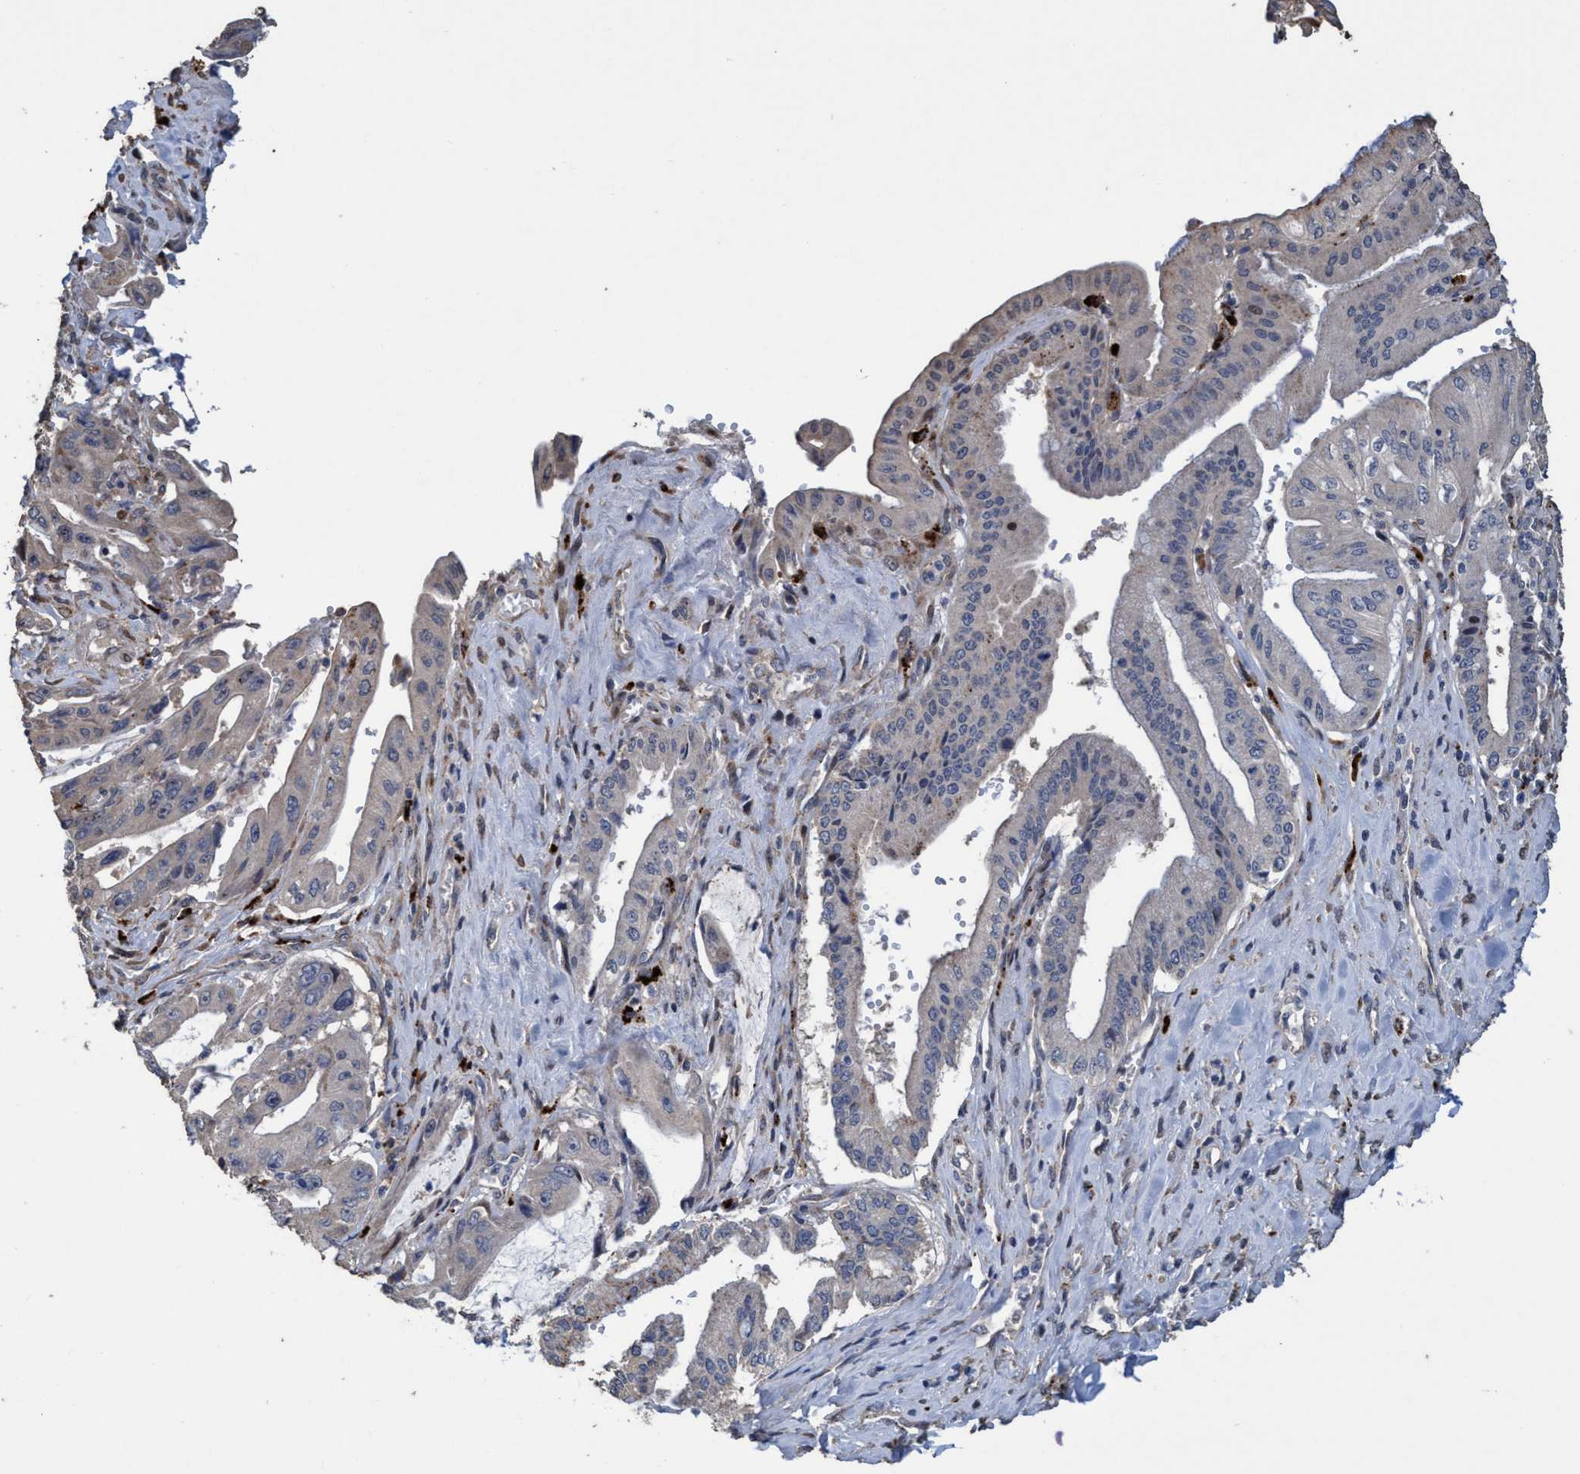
{"staining": {"intensity": "negative", "quantity": "none", "location": "none"}, "tissue": "pancreatic cancer", "cell_type": "Tumor cells", "image_type": "cancer", "snomed": [{"axis": "morphology", "description": "Adenocarcinoma, NOS"}, {"axis": "topography", "description": "Pancreas"}], "caption": "Protein analysis of pancreatic cancer displays no significant staining in tumor cells.", "gene": "BBS9", "patient": {"sex": "female", "age": 73}}